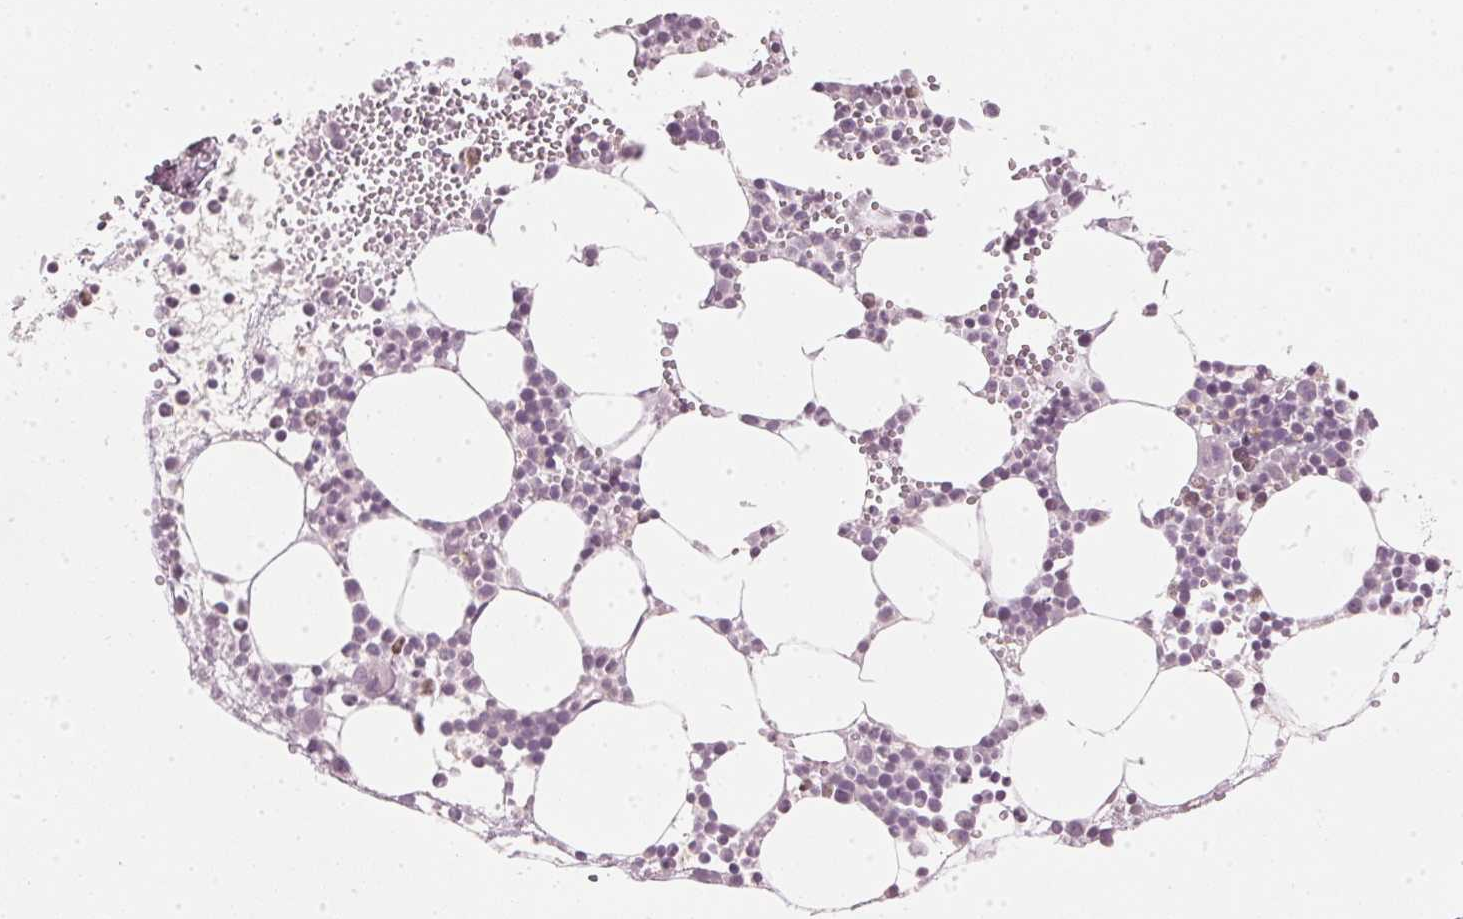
{"staining": {"intensity": "negative", "quantity": "none", "location": "none"}, "tissue": "bone marrow", "cell_type": "Hematopoietic cells", "image_type": "normal", "snomed": [{"axis": "morphology", "description": "Normal tissue, NOS"}, {"axis": "topography", "description": "Bone marrow"}], "caption": "This is an IHC micrograph of unremarkable human bone marrow. There is no expression in hematopoietic cells.", "gene": "SFRP4", "patient": {"sex": "male", "age": 89}}